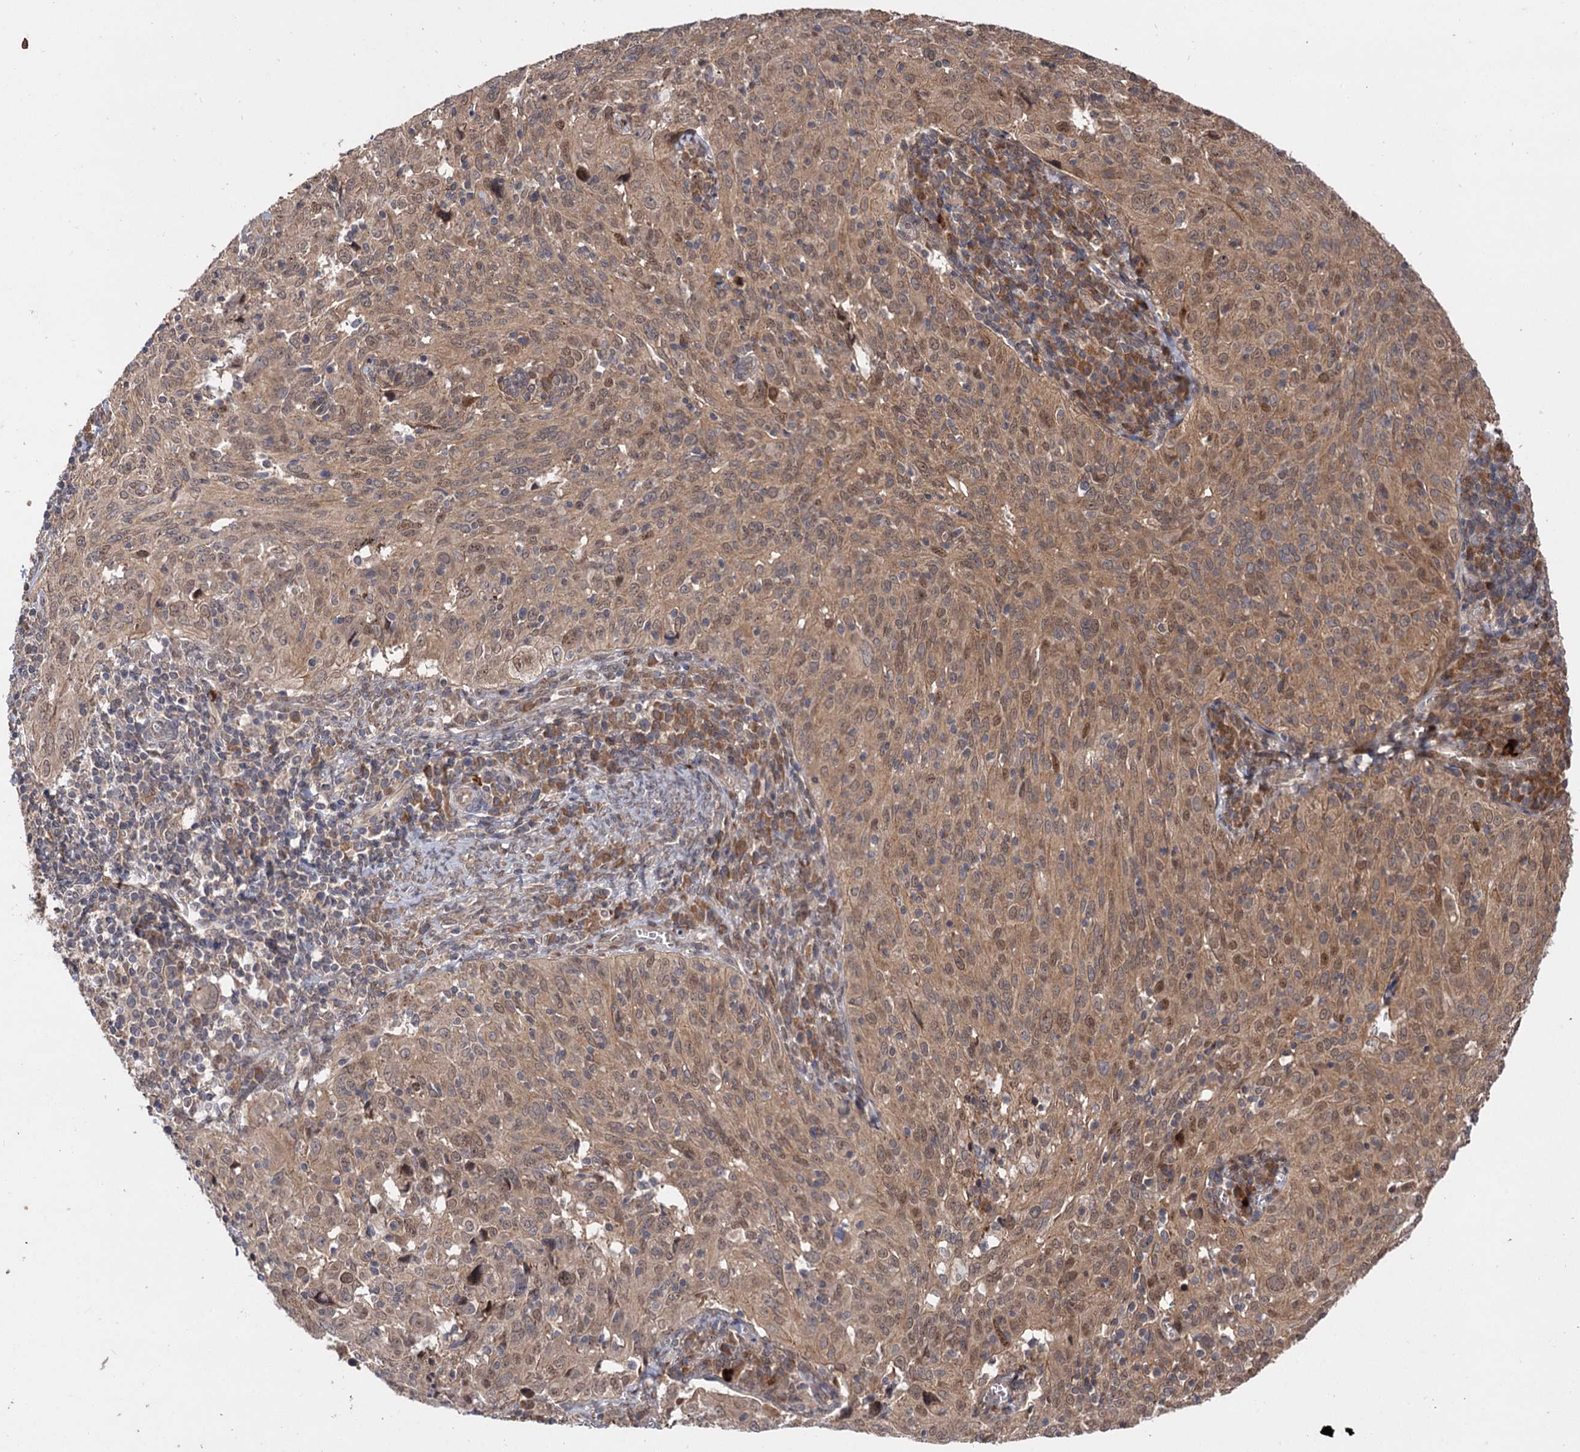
{"staining": {"intensity": "moderate", "quantity": "25%-75%", "location": "cytoplasmic/membranous,nuclear"}, "tissue": "cervical cancer", "cell_type": "Tumor cells", "image_type": "cancer", "snomed": [{"axis": "morphology", "description": "Squamous cell carcinoma, NOS"}, {"axis": "topography", "description": "Cervix"}], "caption": "A brown stain highlights moderate cytoplasmic/membranous and nuclear expression of a protein in human cervical cancer tumor cells.", "gene": "FBXW8", "patient": {"sex": "female", "age": 31}}